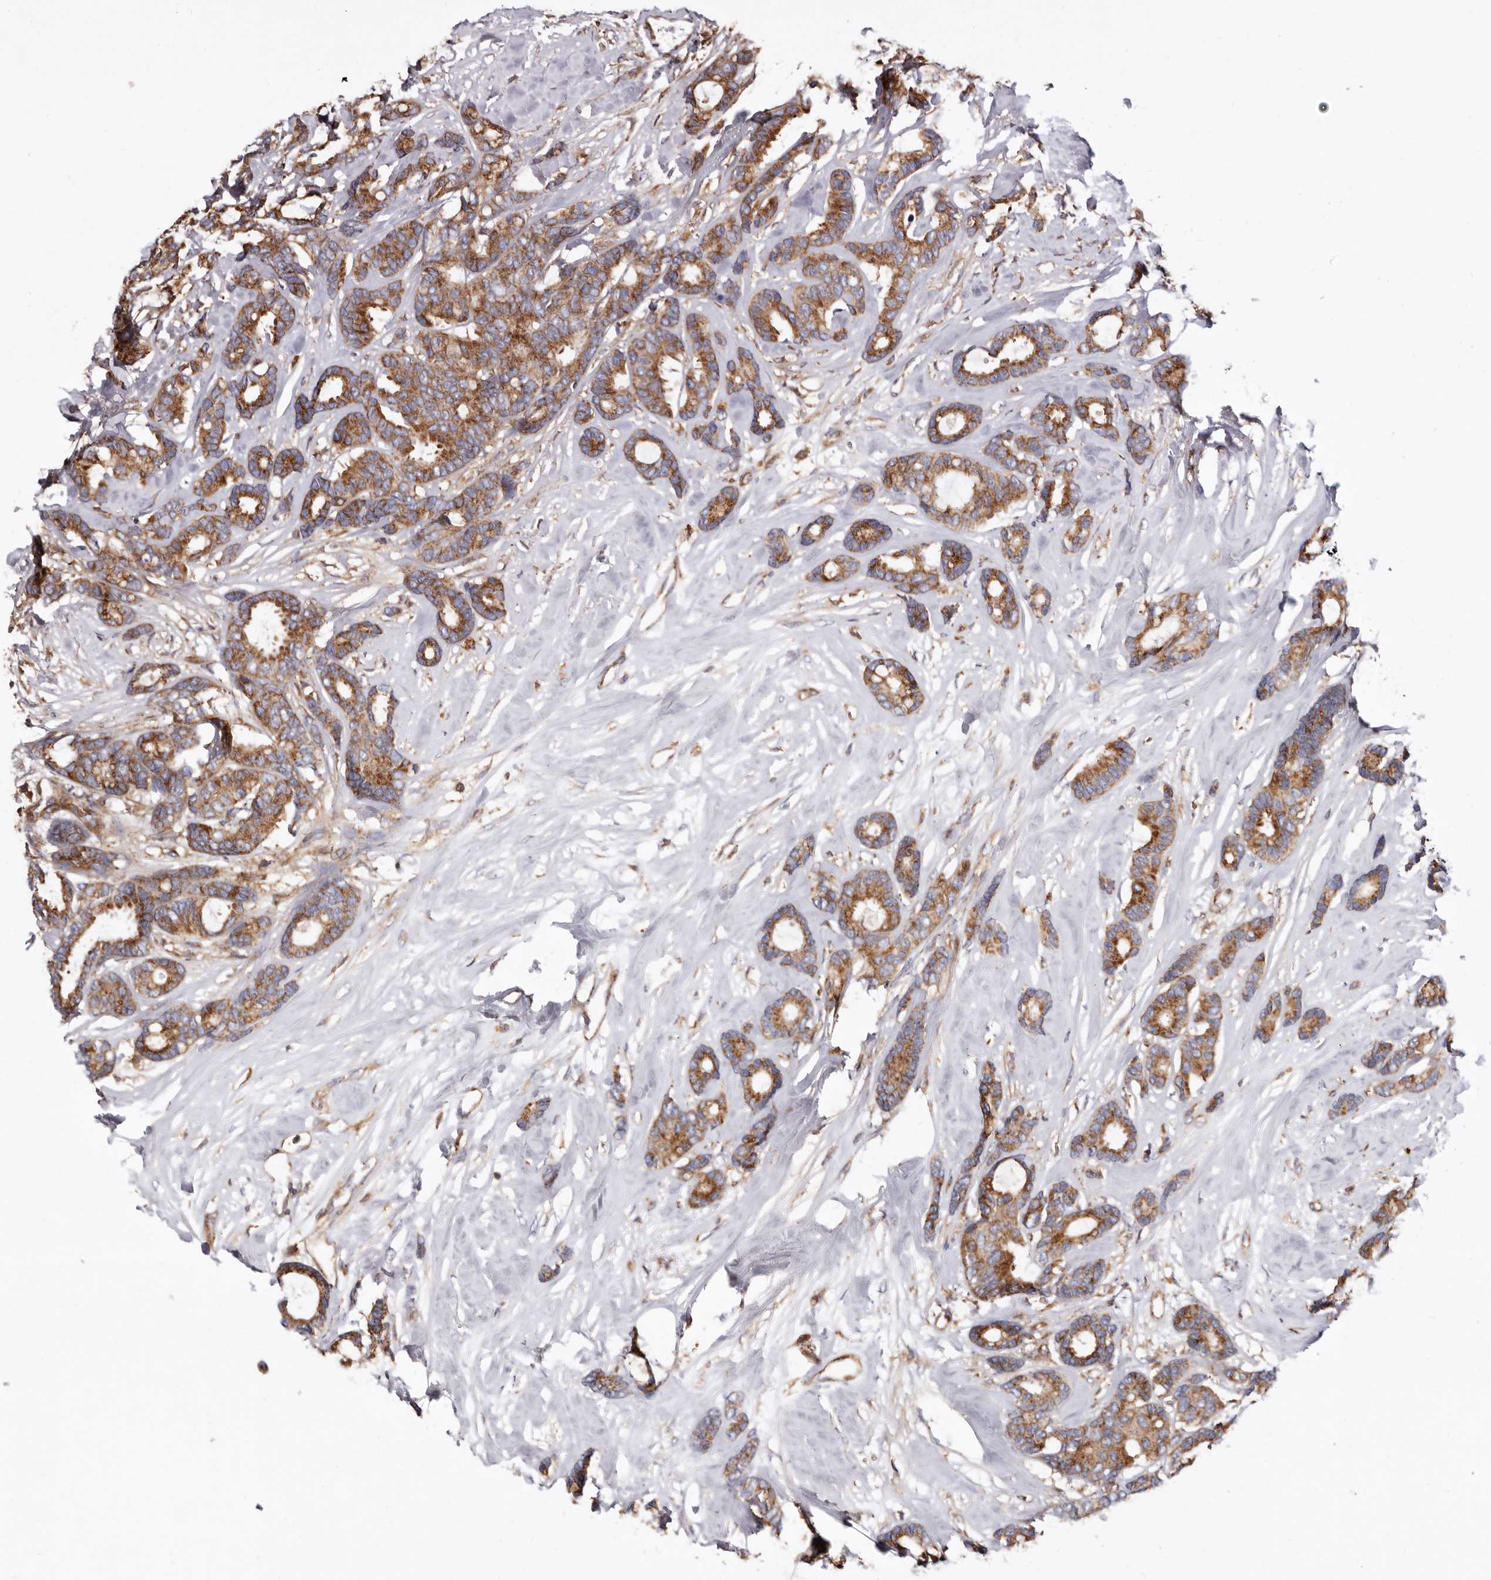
{"staining": {"intensity": "moderate", "quantity": ">75%", "location": "cytoplasmic/membranous"}, "tissue": "breast cancer", "cell_type": "Tumor cells", "image_type": "cancer", "snomed": [{"axis": "morphology", "description": "Duct carcinoma"}, {"axis": "topography", "description": "Breast"}], "caption": "The immunohistochemical stain labels moderate cytoplasmic/membranous expression in tumor cells of breast invasive ductal carcinoma tissue. Immunohistochemistry stains the protein of interest in brown and the nuclei are stained blue.", "gene": "COQ8B", "patient": {"sex": "female", "age": 87}}